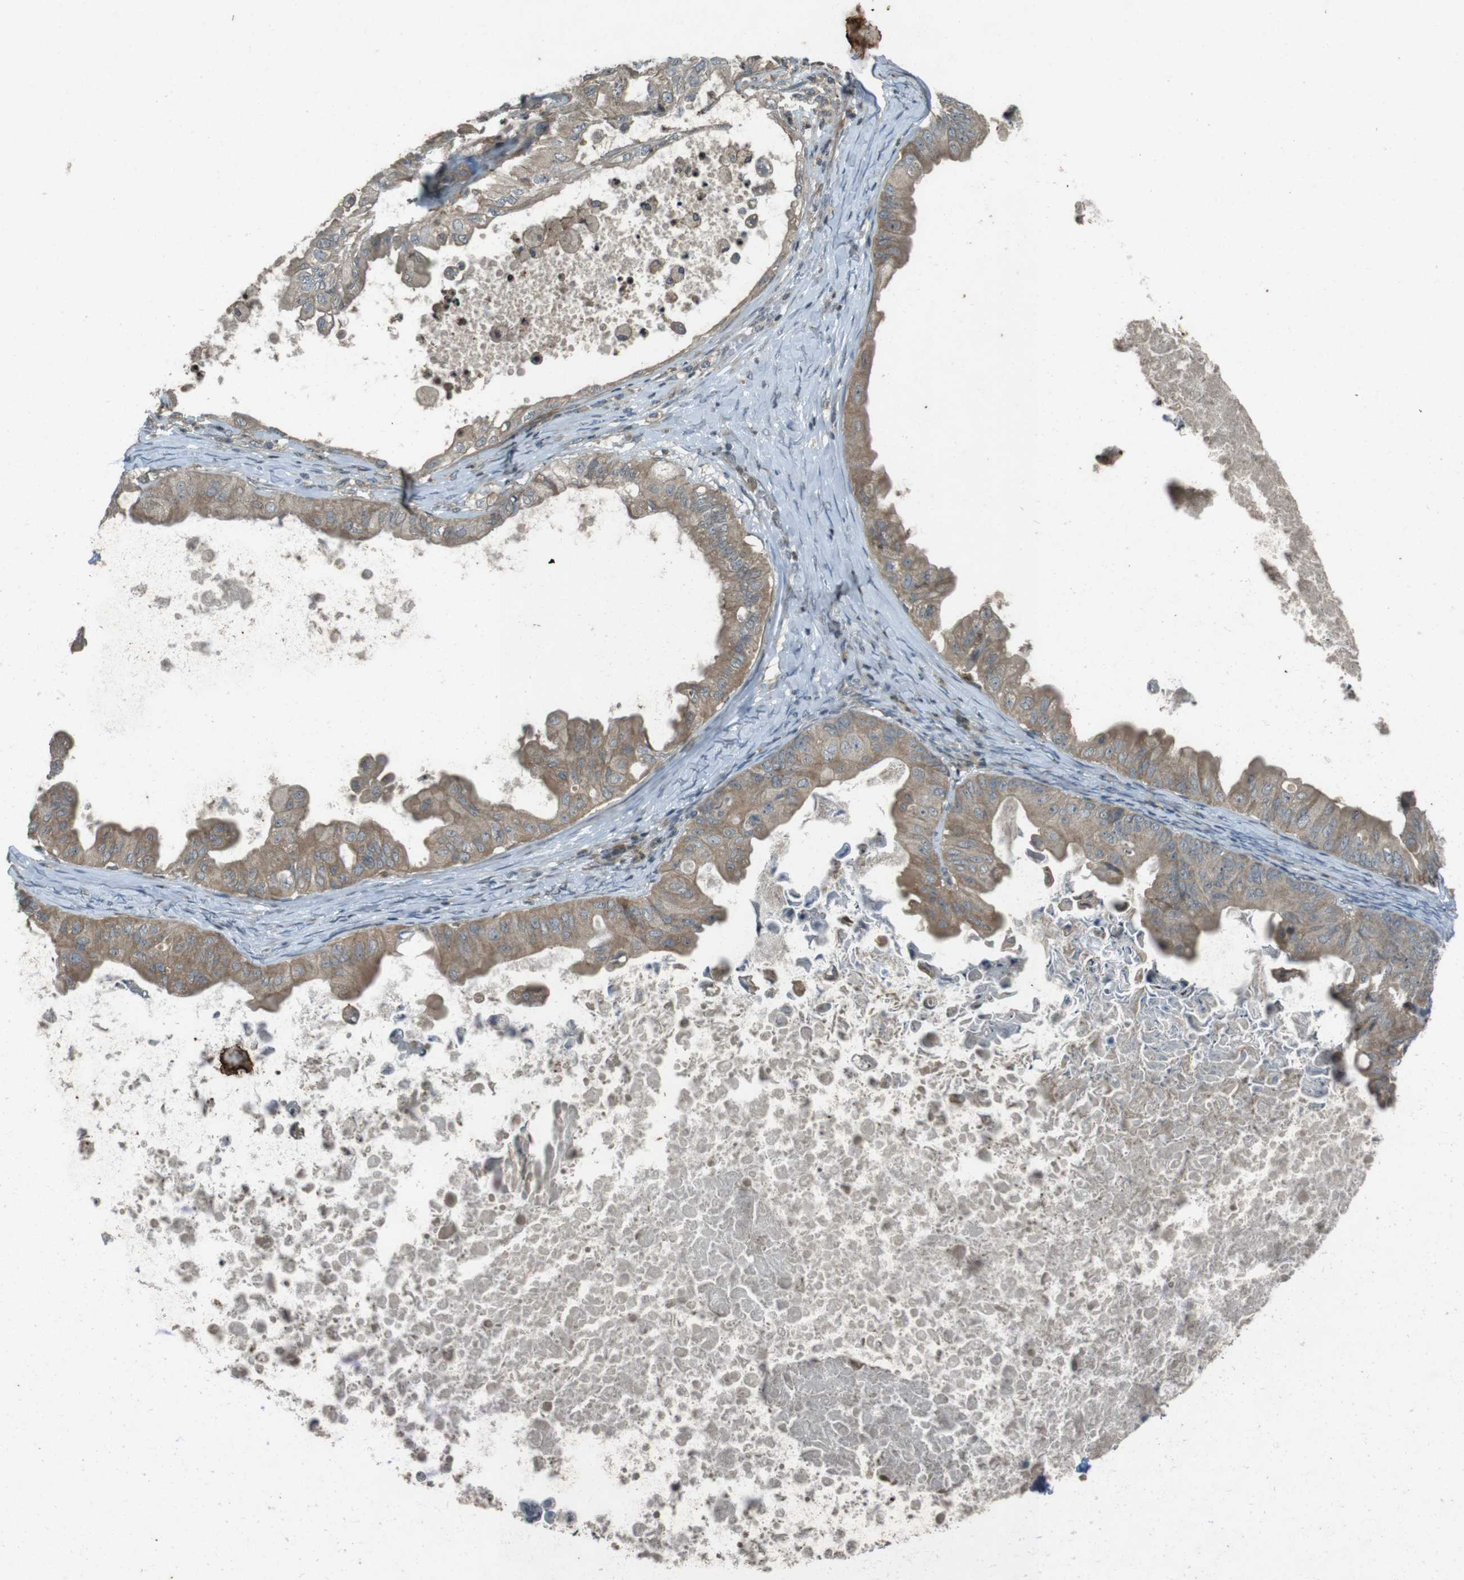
{"staining": {"intensity": "moderate", "quantity": ">75%", "location": "cytoplasmic/membranous"}, "tissue": "ovarian cancer", "cell_type": "Tumor cells", "image_type": "cancer", "snomed": [{"axis": "morphology", "description": "Cystadenocarcinoma, mucinous, NOS"}, {"axis": "topography", "description": "Ovary"}], "caption": "Ovarian cancer (mucinous cystadenocarcinoma) tissue demonstrates moderate cytoplasmic/membranous staining in about >75% of tumor cells (Stains: DAB in brown, nuclei in blue, Microscopy: brightfield microscopy at high magnification).", "gene": "ZYX", "patient": {"sex": "female", "age": 37}}